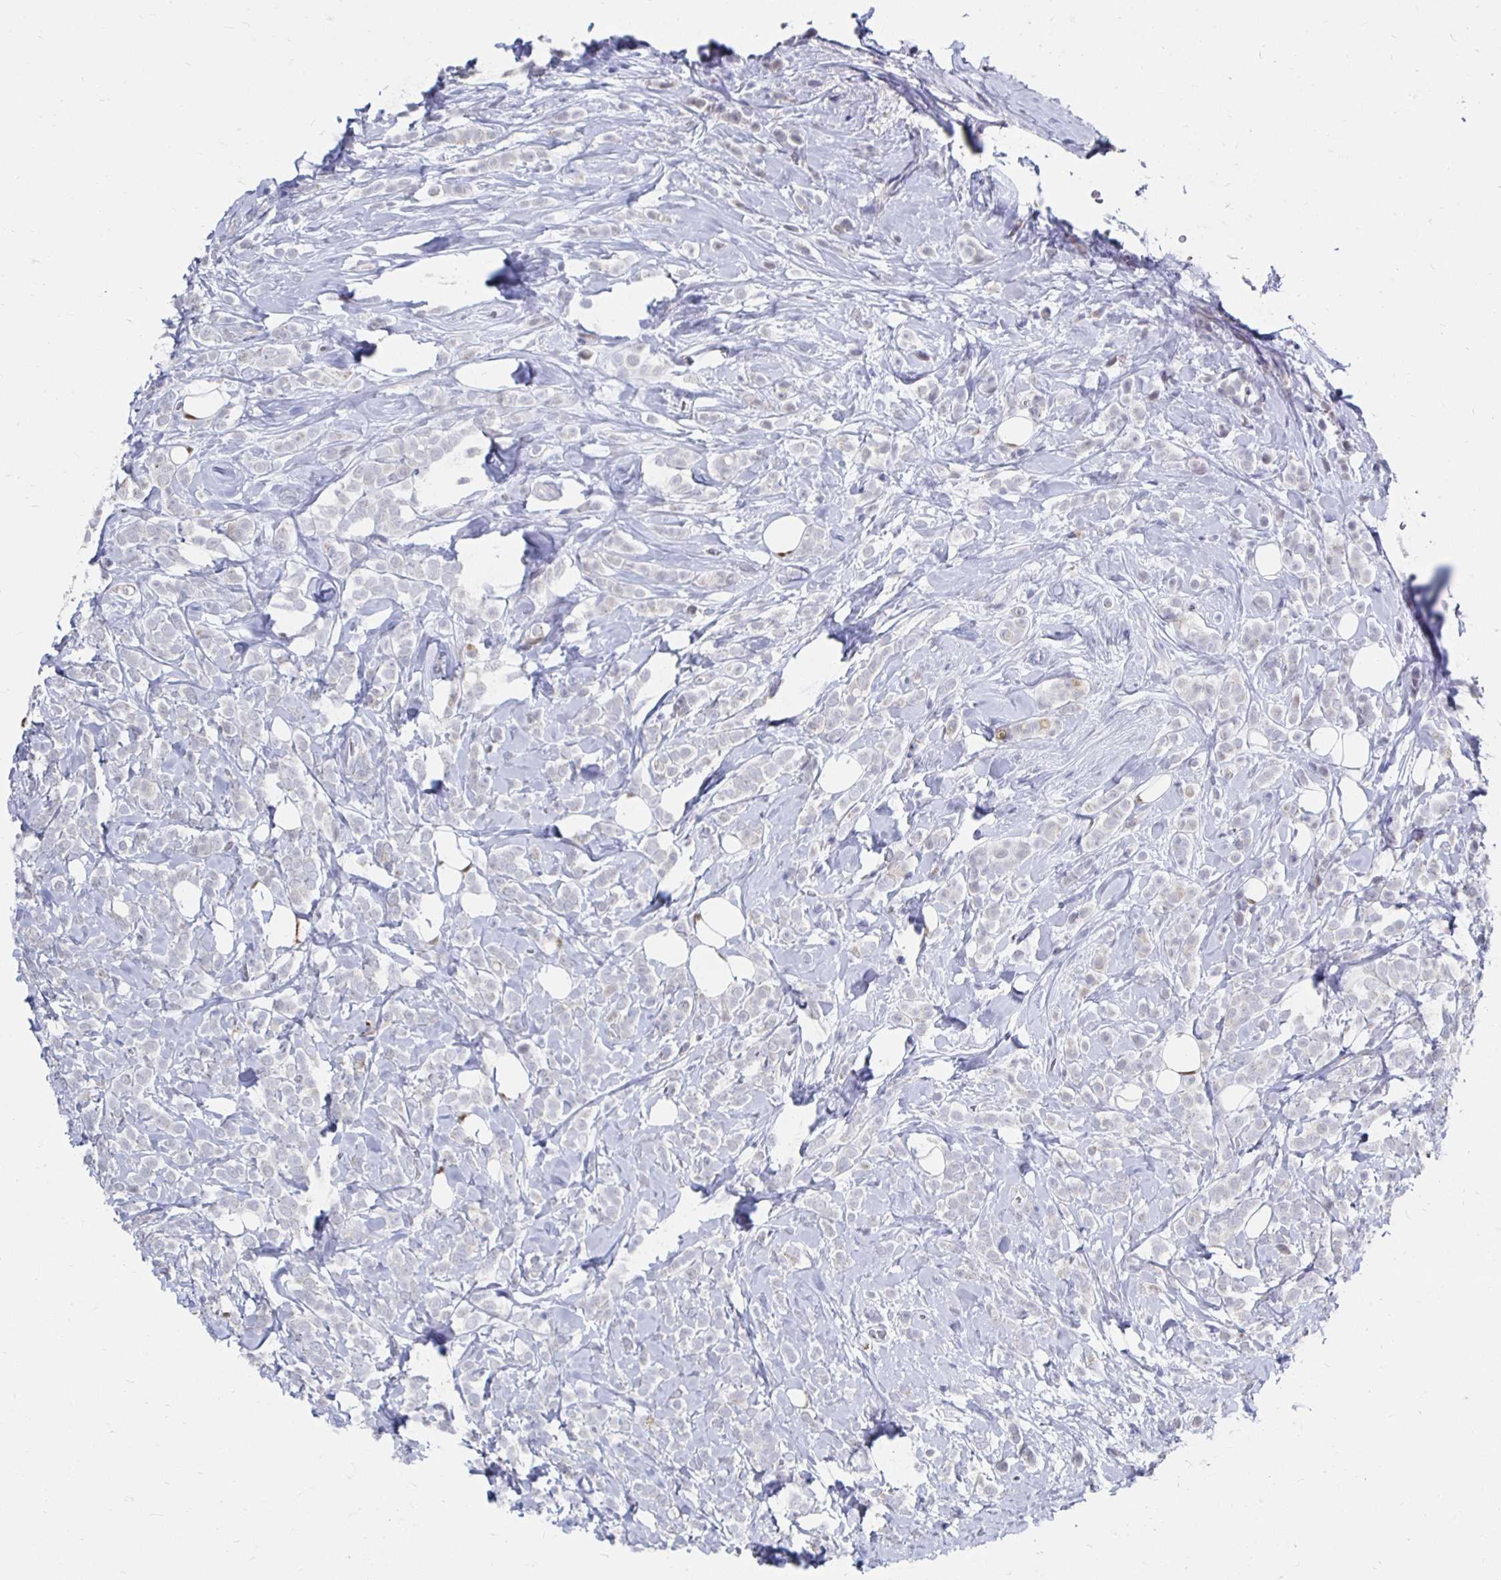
{"staining": {"intensity": "negative", "quantity": "none", "location": "none"}, "tissue": "breast cancer", "cell_type": "Tumor cells", "image_type": "cancer", "snomed": [{"axis": "morphology", "description": "Lobular carcinoma"}, {"axis": "topography", "description": "Breast"}], "caption": "High magnification brightfield microscopy of lobular carcinoma (breast) stained with DAB (brown) and counterstained with hematoxylin (blue): tumor cells show no significant staining.", "gene": "NOCT", "patient": {"sex": "female", "age": 49}}